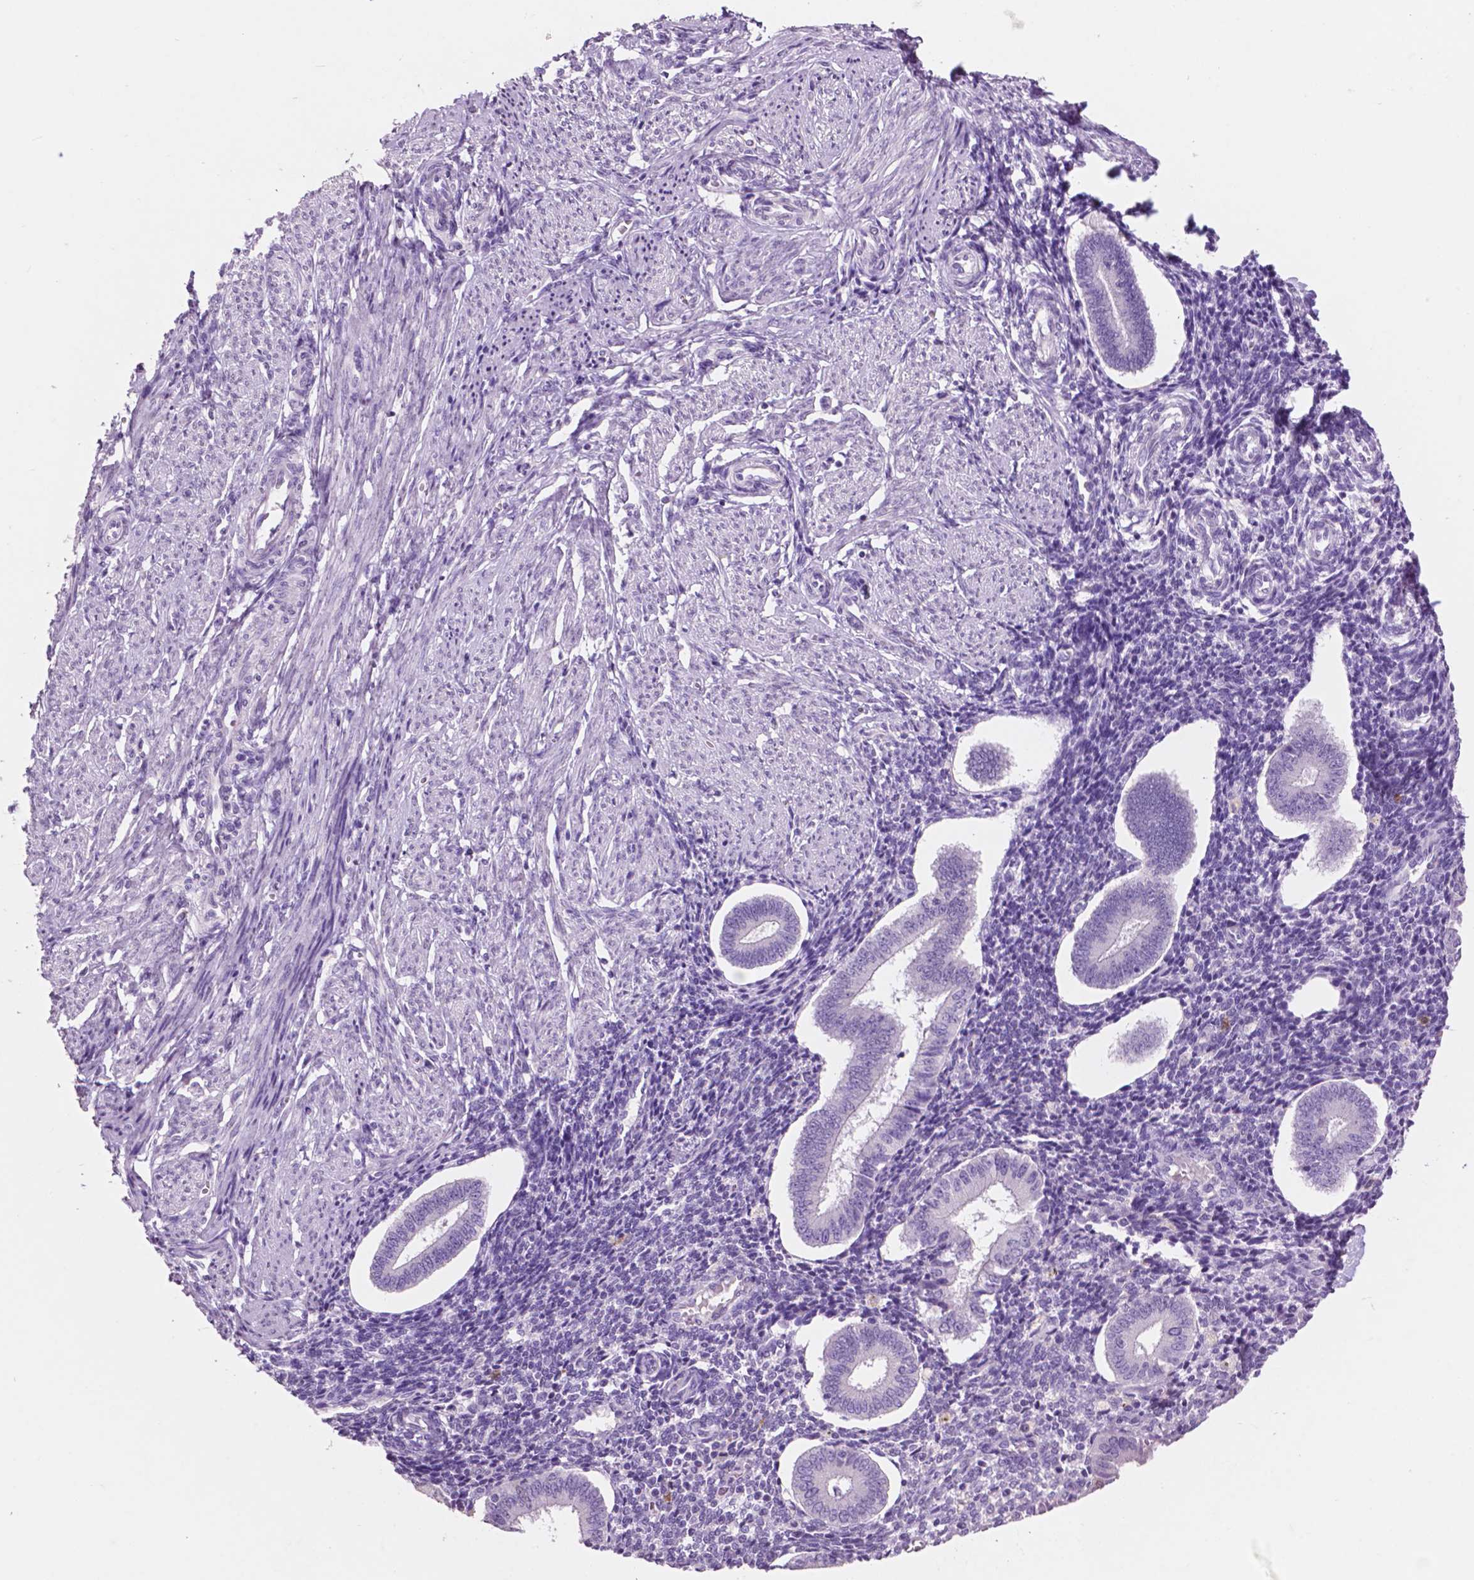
{"staining": {"intensity": "negative", "quantity": "none", "location": "none"}, "tissue": "endometrium", "cell_type": "Cells in endometrial stroma", "image_type": "normal", "snomed": [{"axis": "morphology", "description": "Normal tissue, NOS"}, {"axis": "topography", "description": "Endometrium"}], "caption": "DAB (3,3'-diaminobenzidine) immunohistochemical staining of unremarkable endometrium shows no significant expression in cells in endometrial stroma.", "gene": "IDO1", "patient": {"sex": "female", "age": 40}}